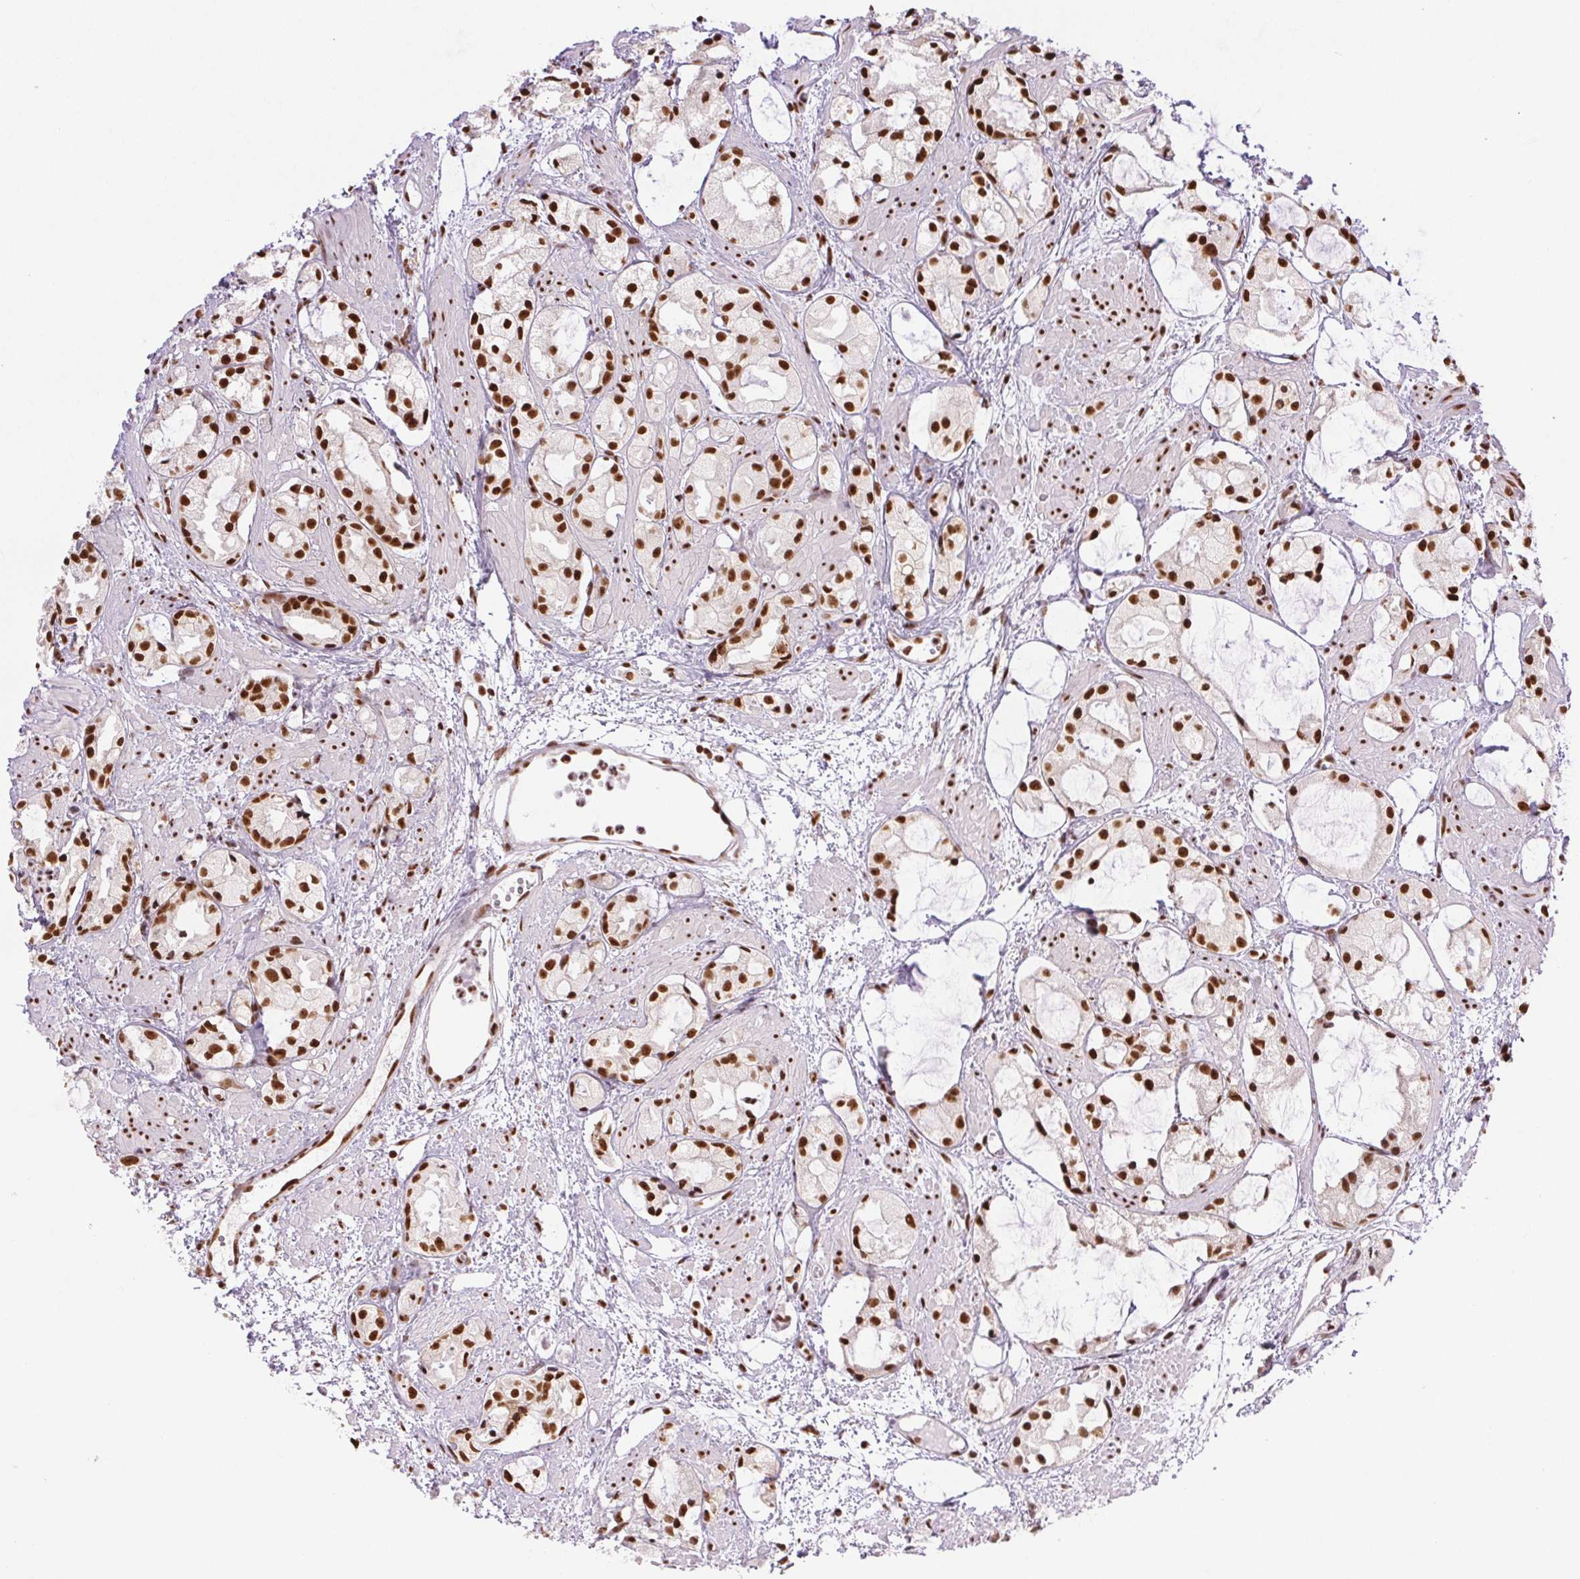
{"staining": {"intensity": "strong", "quantity": ">75%", "location": "nuclear"}, "tissue": "prostate cancer", "cell_type": "Tumor cells", "image_type": "cancer", "snomed": [{"axis": "morphology", "description": "Adenocarcinoma, High grade"}, {"axis": "topography", "description": "Prostate"}], "caption": "DAB immunohistochemical staining of prostate adenocarcinoma (high-grade) reveals strong nuclear protein staining in about >75% of tumor cells.", "gene": "IK", "patient": {"sex": "male", "age": 85}}